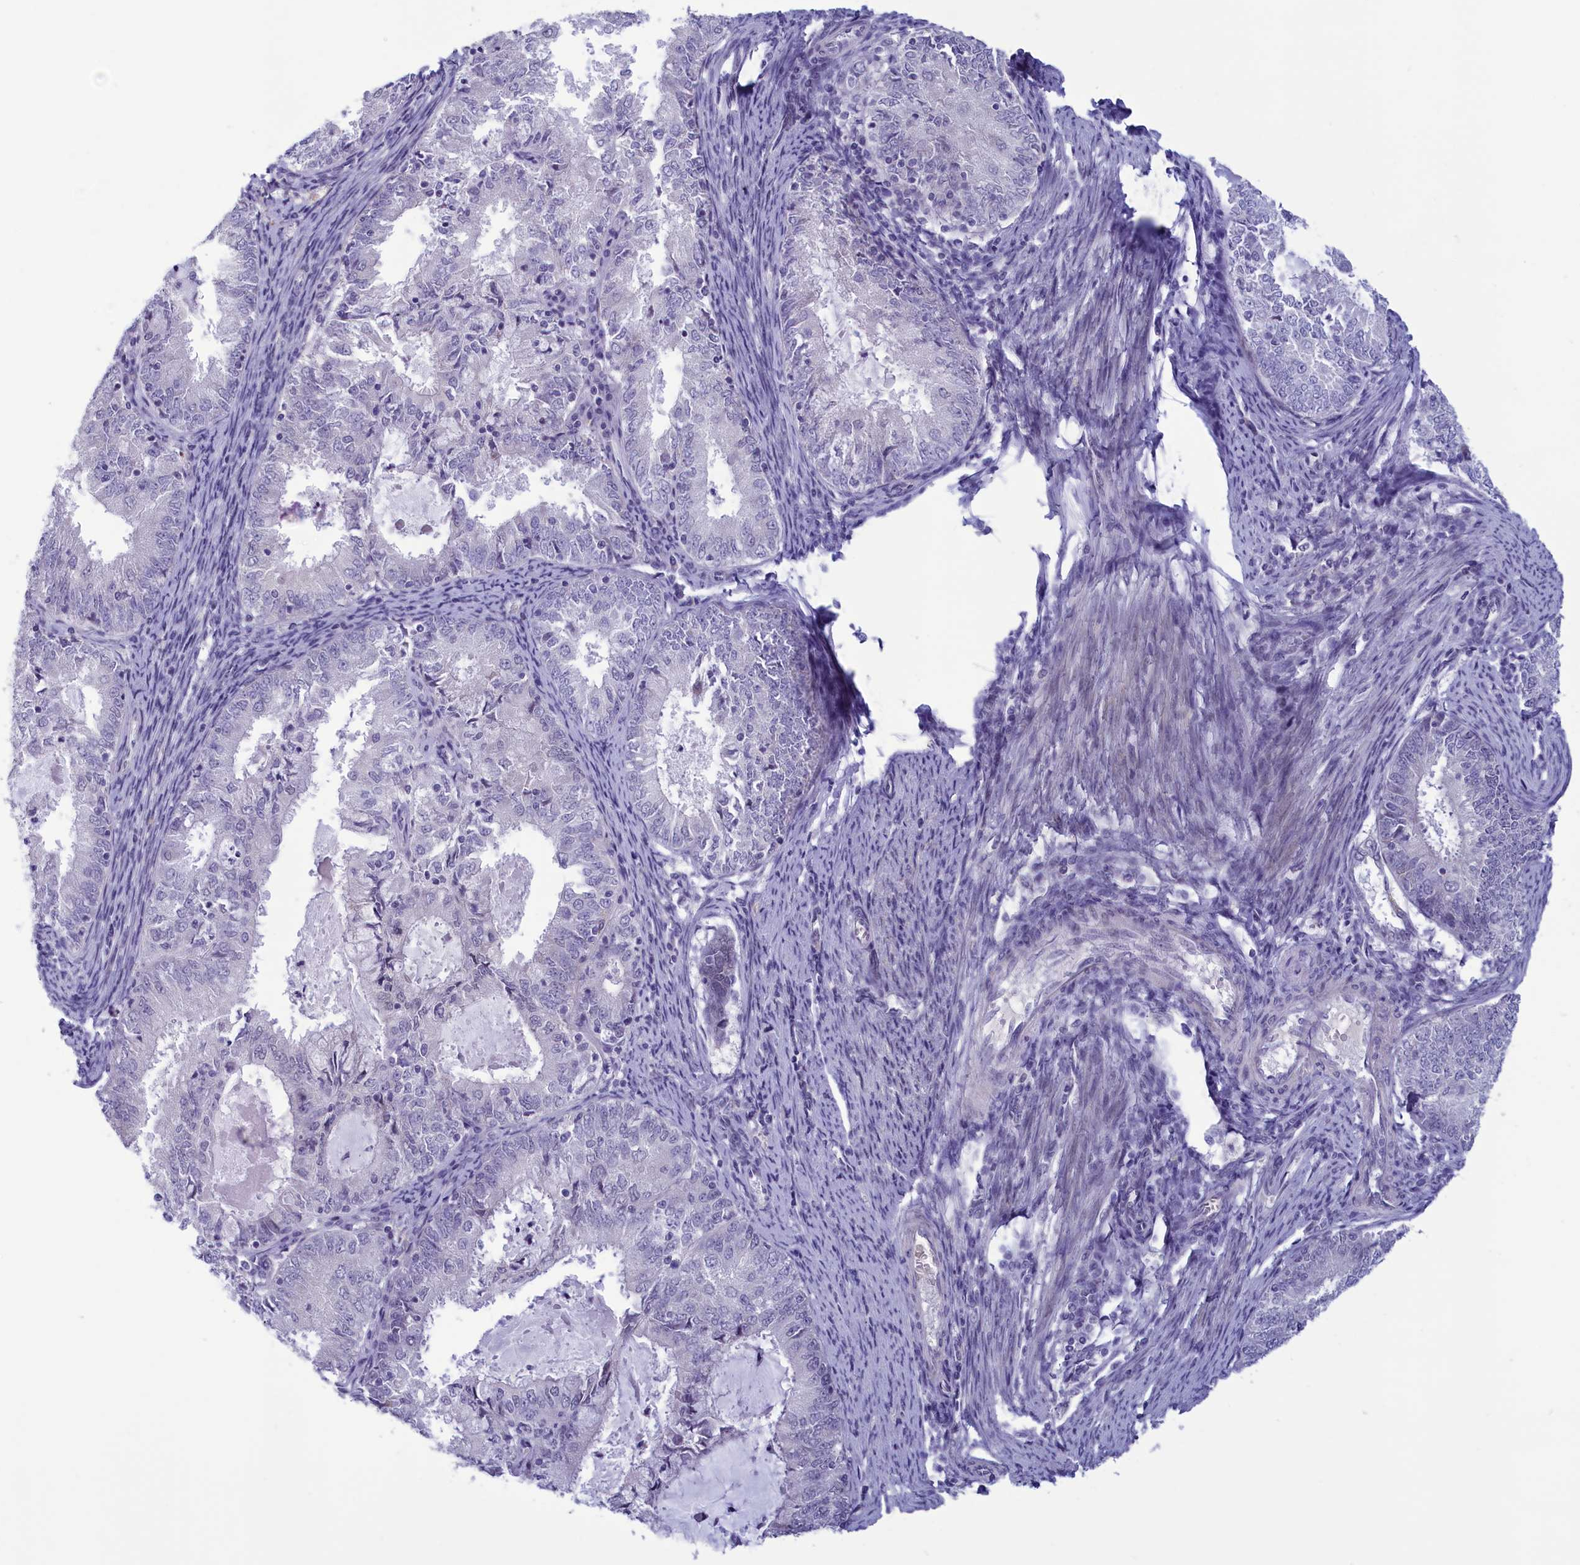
{"staining": {"intensity": "negative", "quantity": "none", "location": "none"}, "tissue": "endometrial cancer", "cell_type": "Tumor cells", "image_type": "cancer", "snomed": [{"axis": "morphology", "description": "Adenocarcinoma, NOS"}, {"axis": "topography", "description": "Endometrium"}], "caption": "Histopathology image shows no significant protein staining in tumor cells of endometrial cancer.", "gene": "ELOA2", "patient": {"sex": "female", "age": 57}}